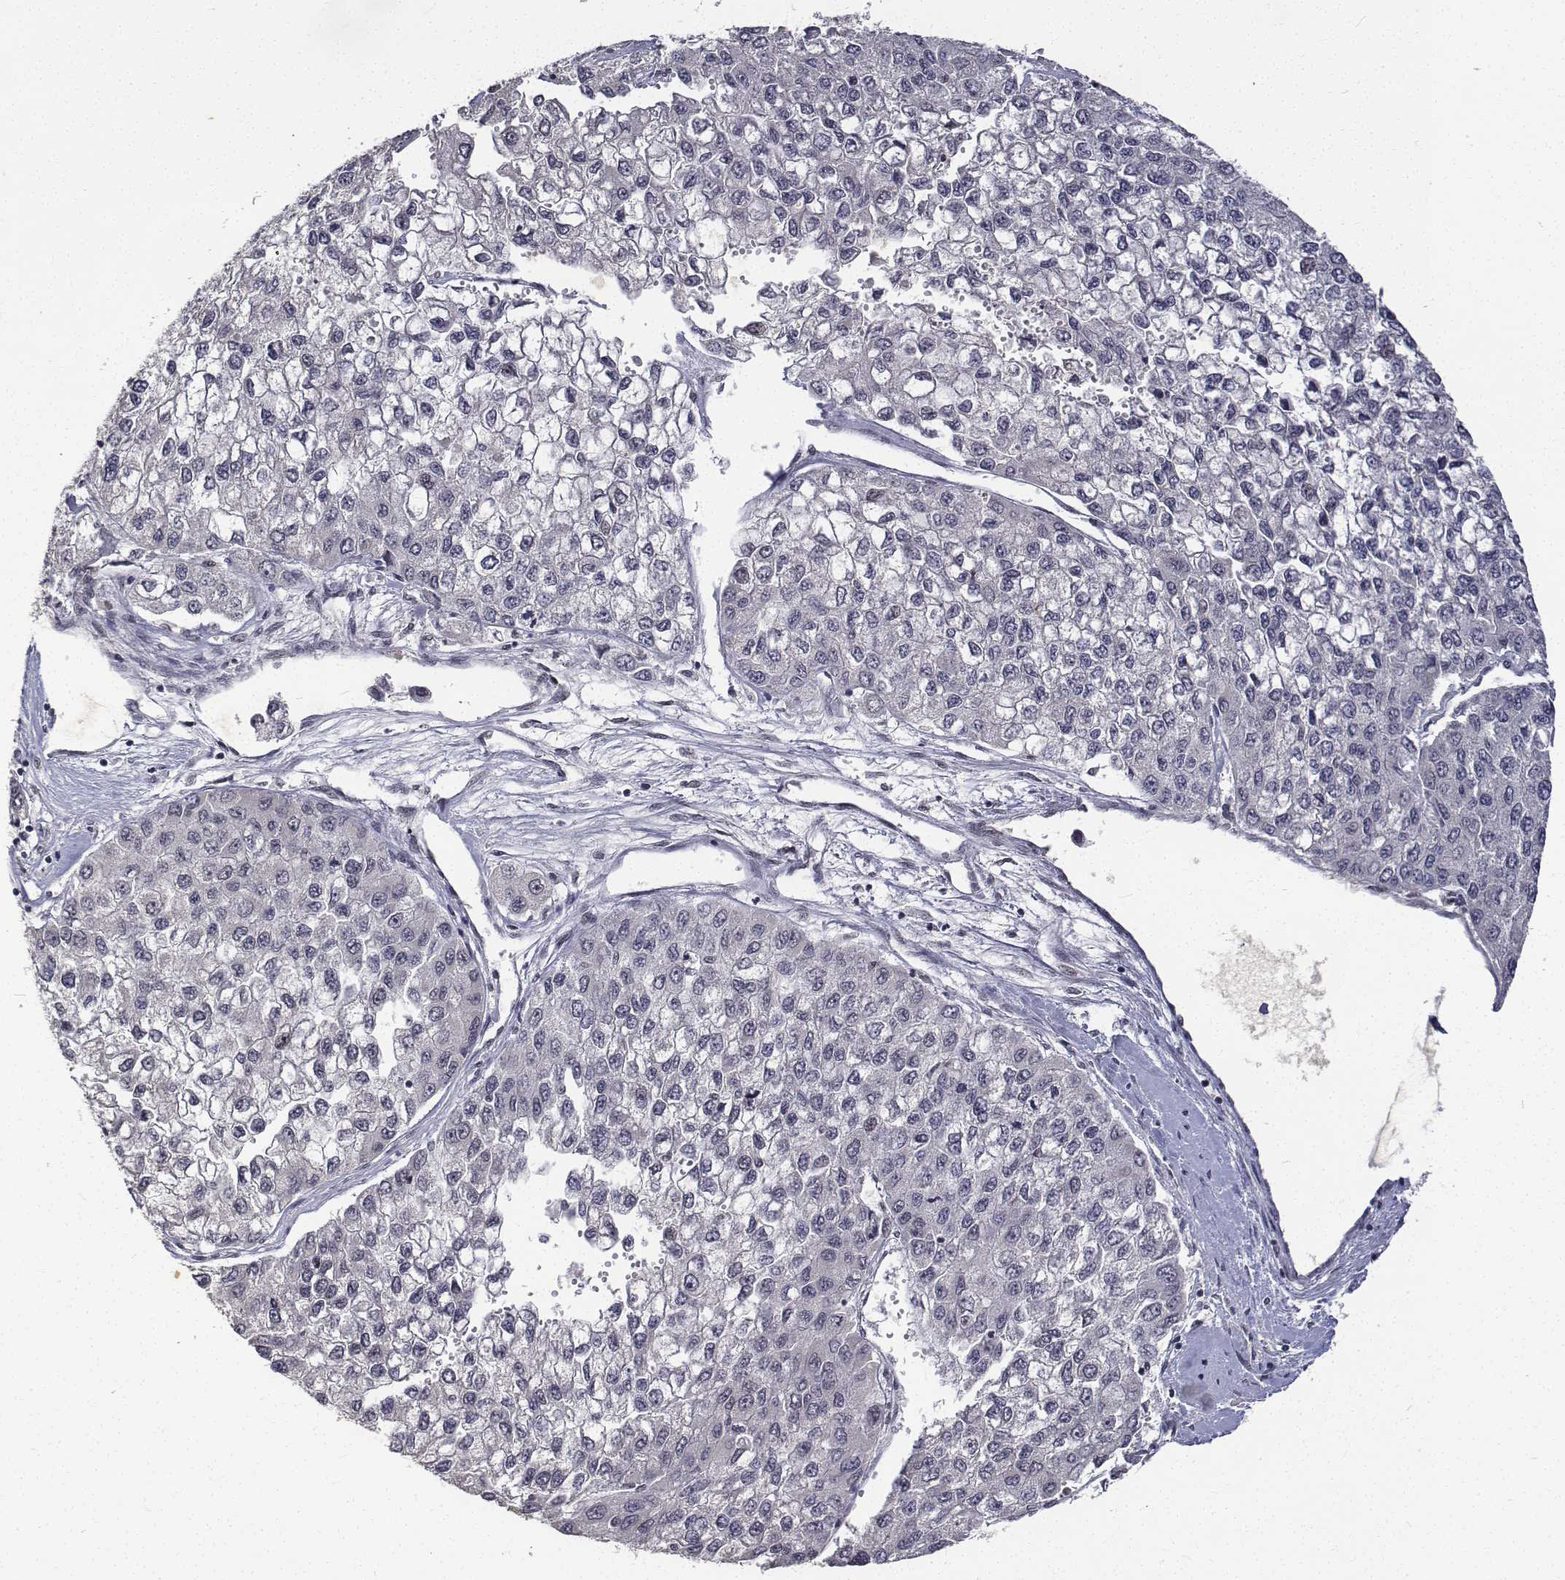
{"staining": {"intensity": "negative", "quantity": "none", "location": "none"}, "tissue": "liver cancer", "cell_type": "Tumor cells", "image_type": "cancer", "snomed": [{"axis": "morphology", "description": "Carcinoma, Hepatocellular, NOS"}, {"axis": "topography", "description": "Liver"}], "caption": "An immunohistochemistry (IHC) micrograph of liver hepatocellular carcinoma is shown. There is no staining in tumor cells of liver hepatocellular carcinoma.", "gene": "ATRX", "patient": {"sex": "female", "age": 66}}